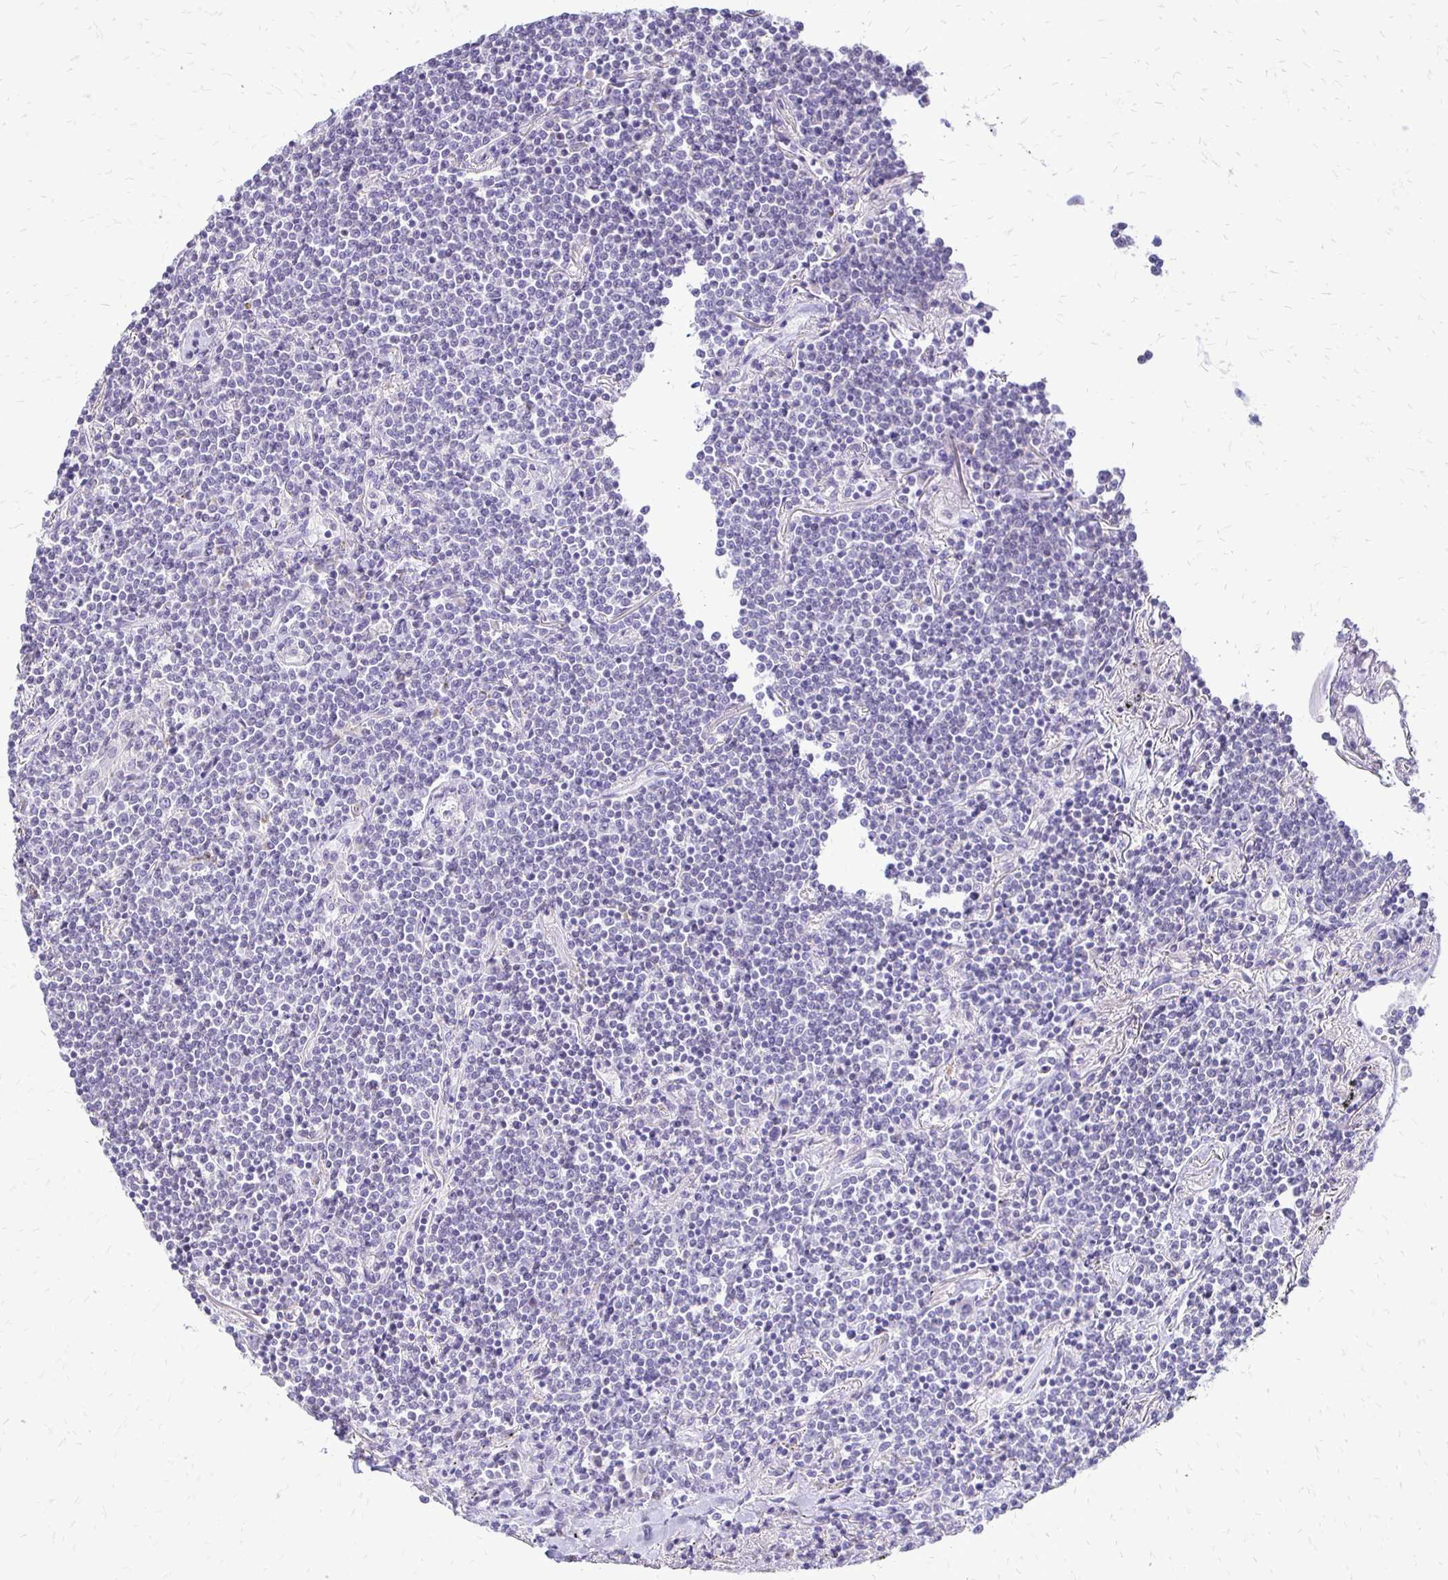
{"staining": {"intensity": "negative", "quantity": "none", "location": "none"}, "tissue": "lymphoma", "cell_type": "Tumor cells", "image_type": "cancer", "snomed": [{"axis": "morphology", "description": "Malignant lymphoma, non-Hodgkin's type, Low grade"}, {"axis": "topography", "description": "Lung"}], "caption": "Immunohistochemical staining of lymphoma demonstrates no significant staining in tumor cells.", "gene": "ALPG", "patient": {"sex": "female", "age": 71}}